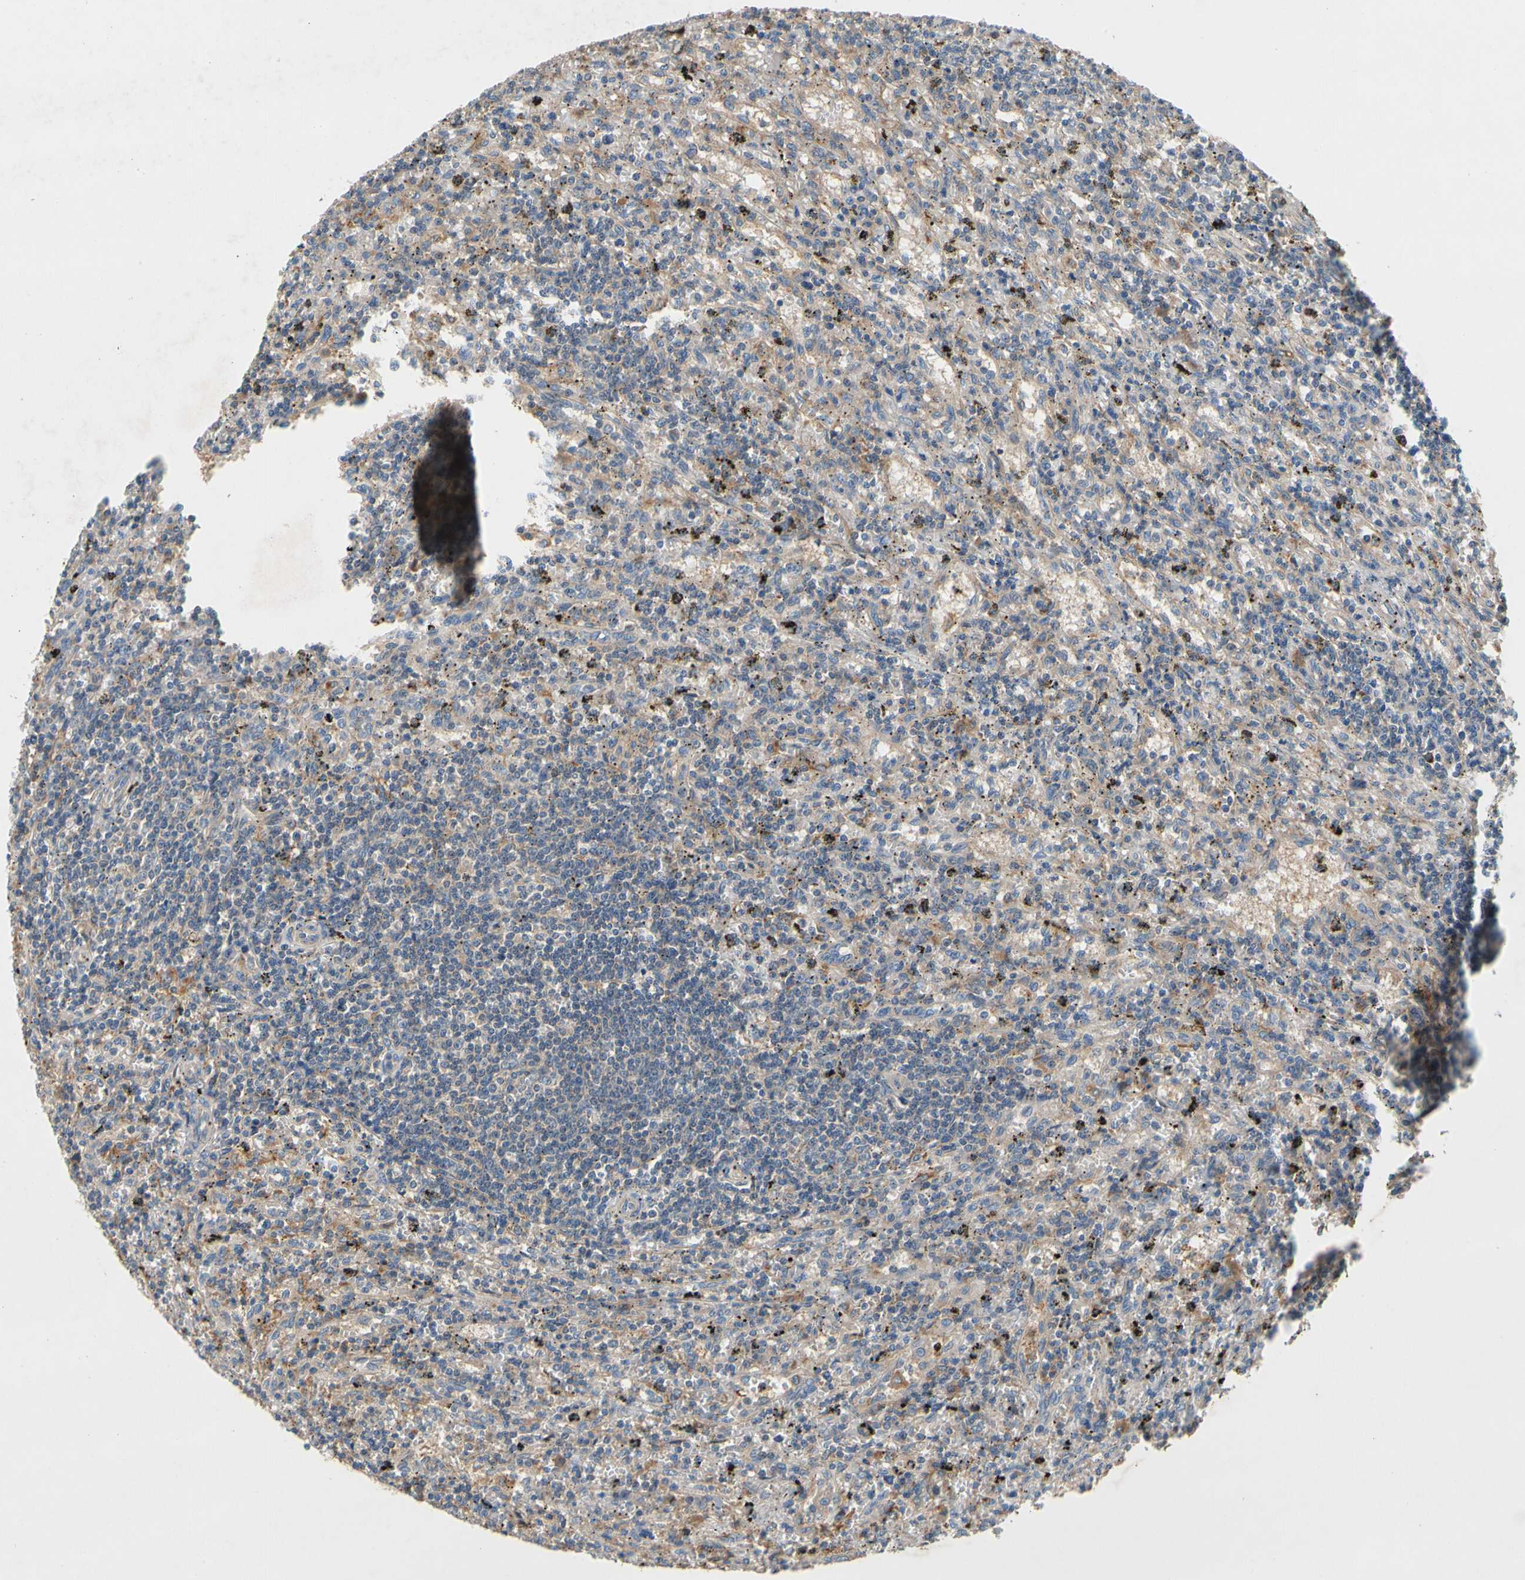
{"staining": {"intensity": "negative", "quantity": "none", "location": "none"}, "tissue": "lymphoma", "cell_type": "Tumor cells", "image_type": "cancer", "snomed": [{"axis": "morphology", "description": "Malignant lymphoma, non-Hodgkin's type, Low grade"}, {"axis": "topography", "description": "Spleen"}], "caption": "Immunohistochemistry image of lymphoma stained for a protein (brown), which displays no positivity in tumor cells.", "gene": "USP46", "patient": {"sex": "male", "age": 76}}